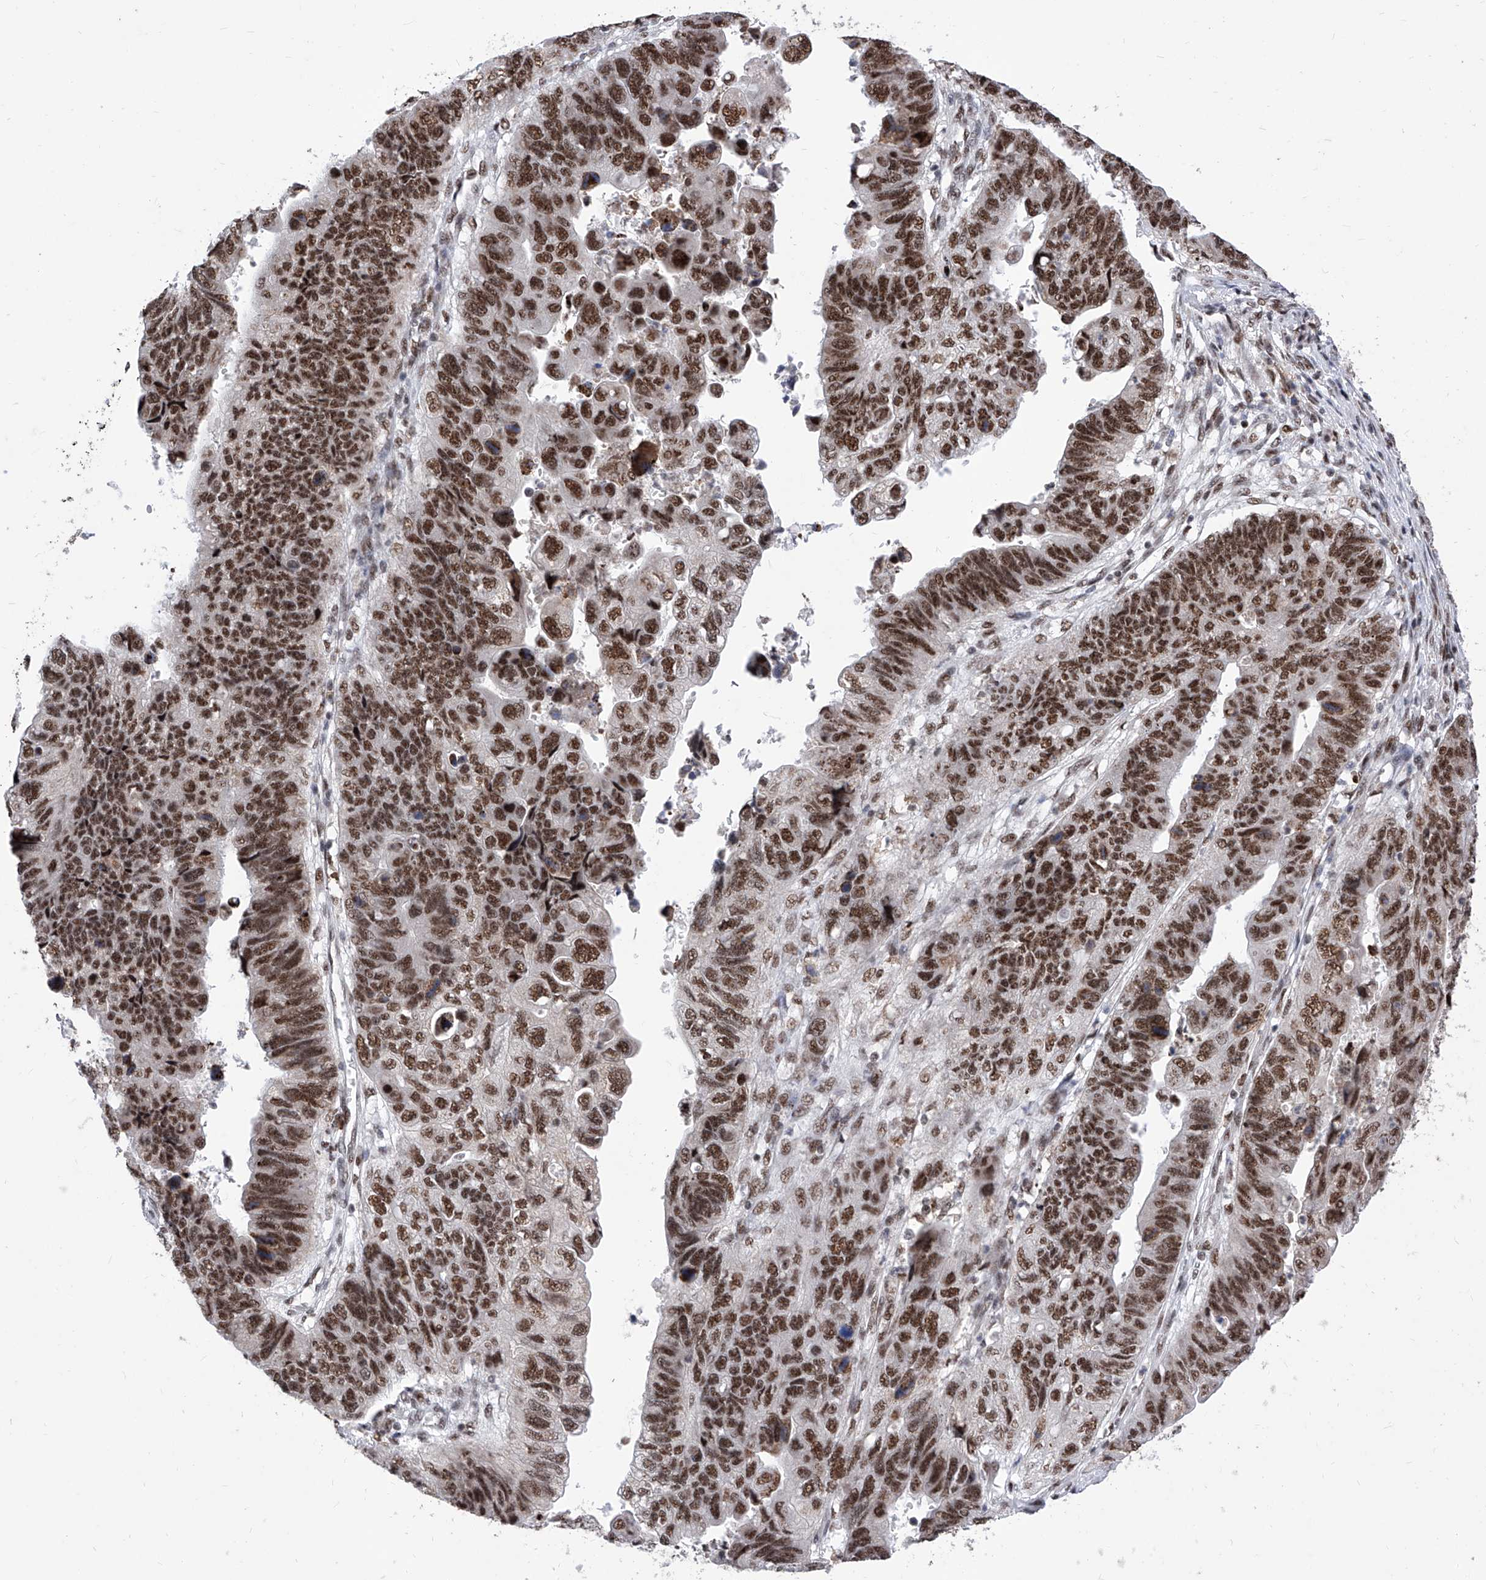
{"staining": {"intensity": "strong", "quantity": ">75%", "location": "nuclear"}, "tissue": "stomach cancer", "cell_type": "Tumor cells", "image_type": "cancer", "snomed": [{"axis": "morphology", "description": "Adenocarcinoma, NOS"}, {"axis": "topography", "description": "Stomach"}], "caption": "Stomach adenocarcinoma was stained to show a protein in brown. There is high levels of strong nuclear positivity in about >75% of tumor cells.", "gene": "PHF5A", "patient": {"sex": "male", "age": 59}}